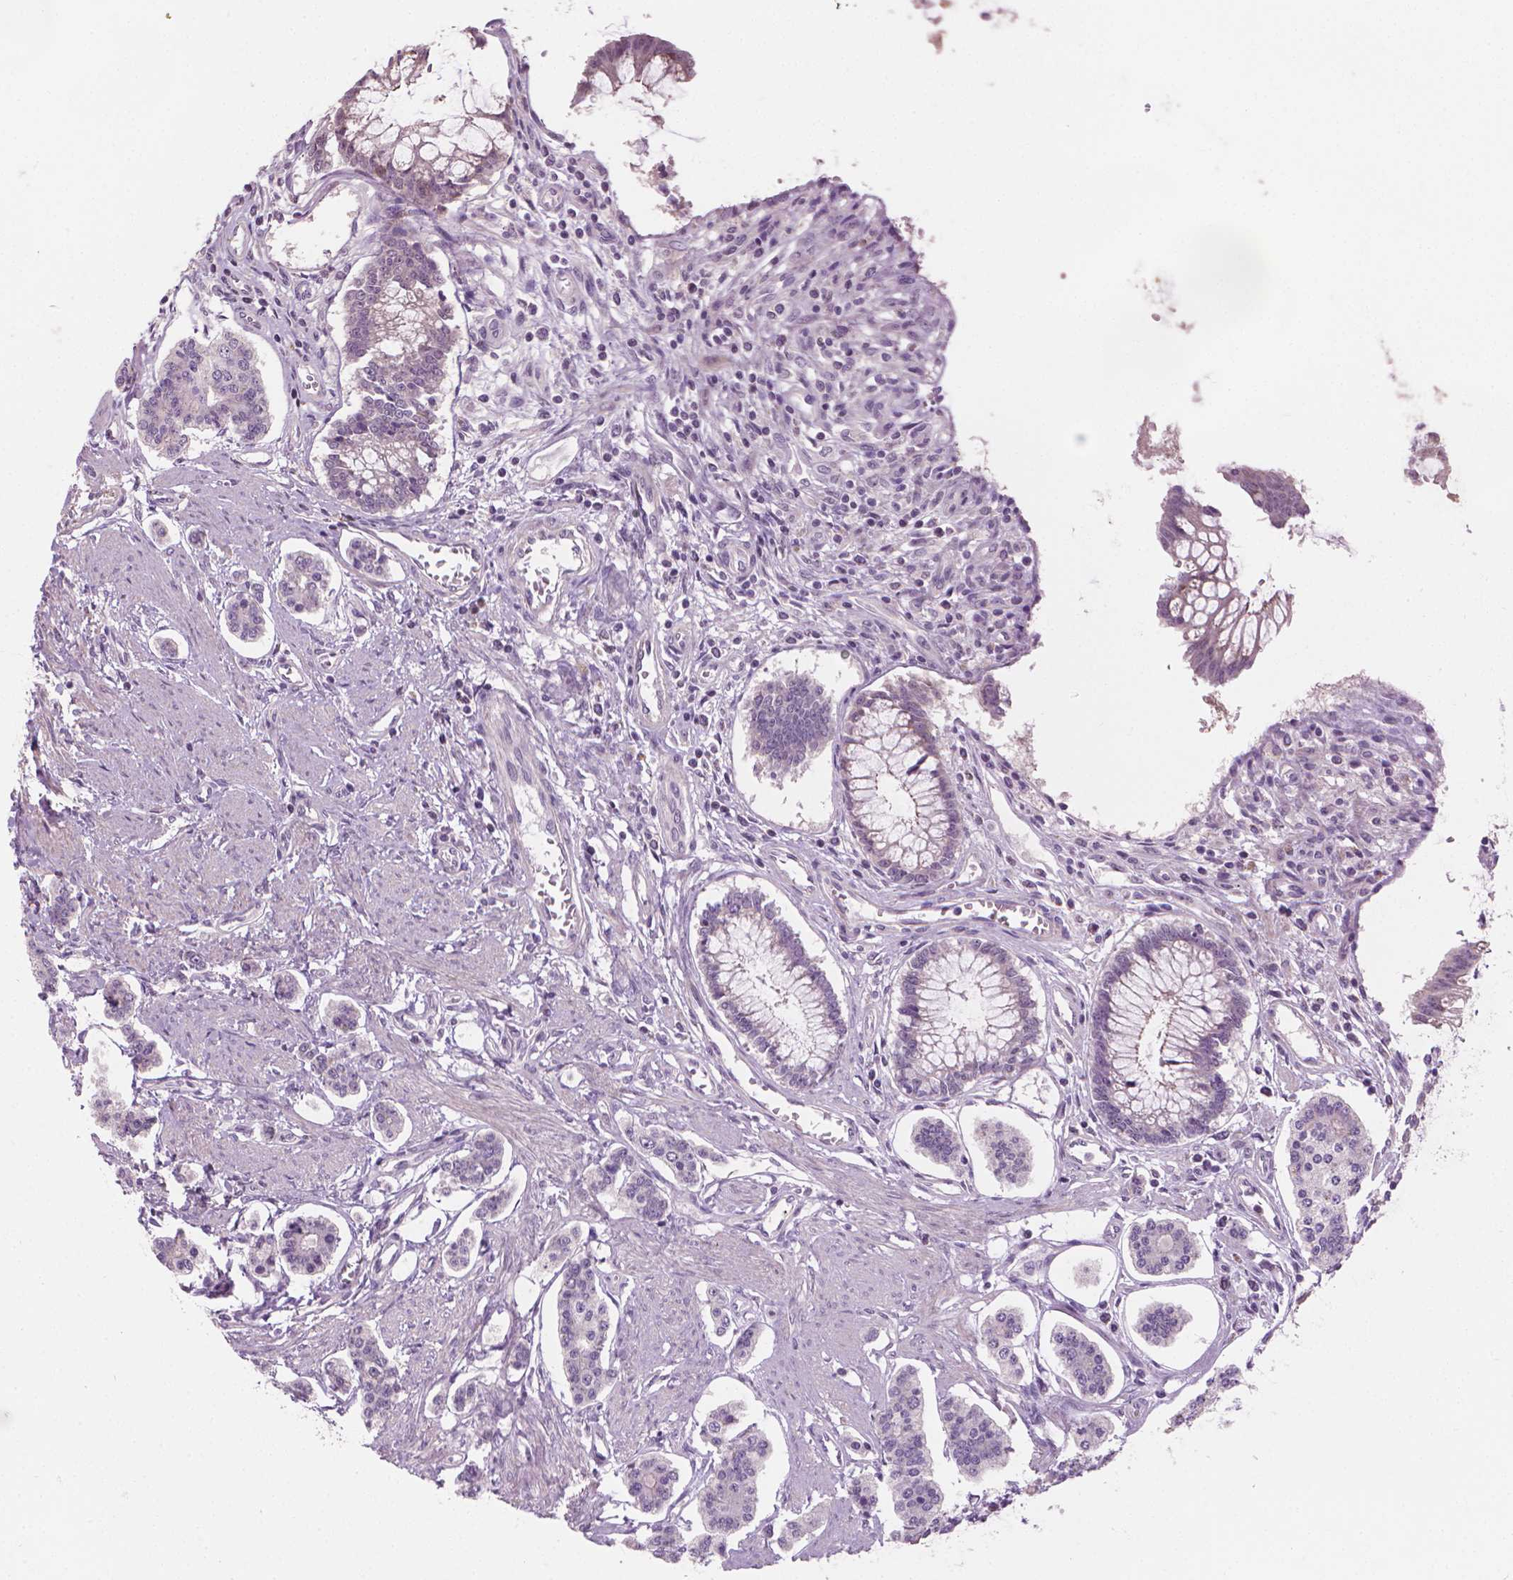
{"staining": {"intensity": "negative", "quantity": "none", "location": "none"}, "tissue": "carcinoid", "cell_type": "Tumor cells", "image_type": "cancer", "snomed": [{"axis": "morphology", "description": "Carcinoid, malignant, NOS"}, {"axis": "topography", "description": "Small intestine"}], "caption": "Protein analysis of malignant carcinoid demonstrates no significant expression in tumor cells.", "gene": "SAXO2", "patient": {"sex": "female", "age": 65}}